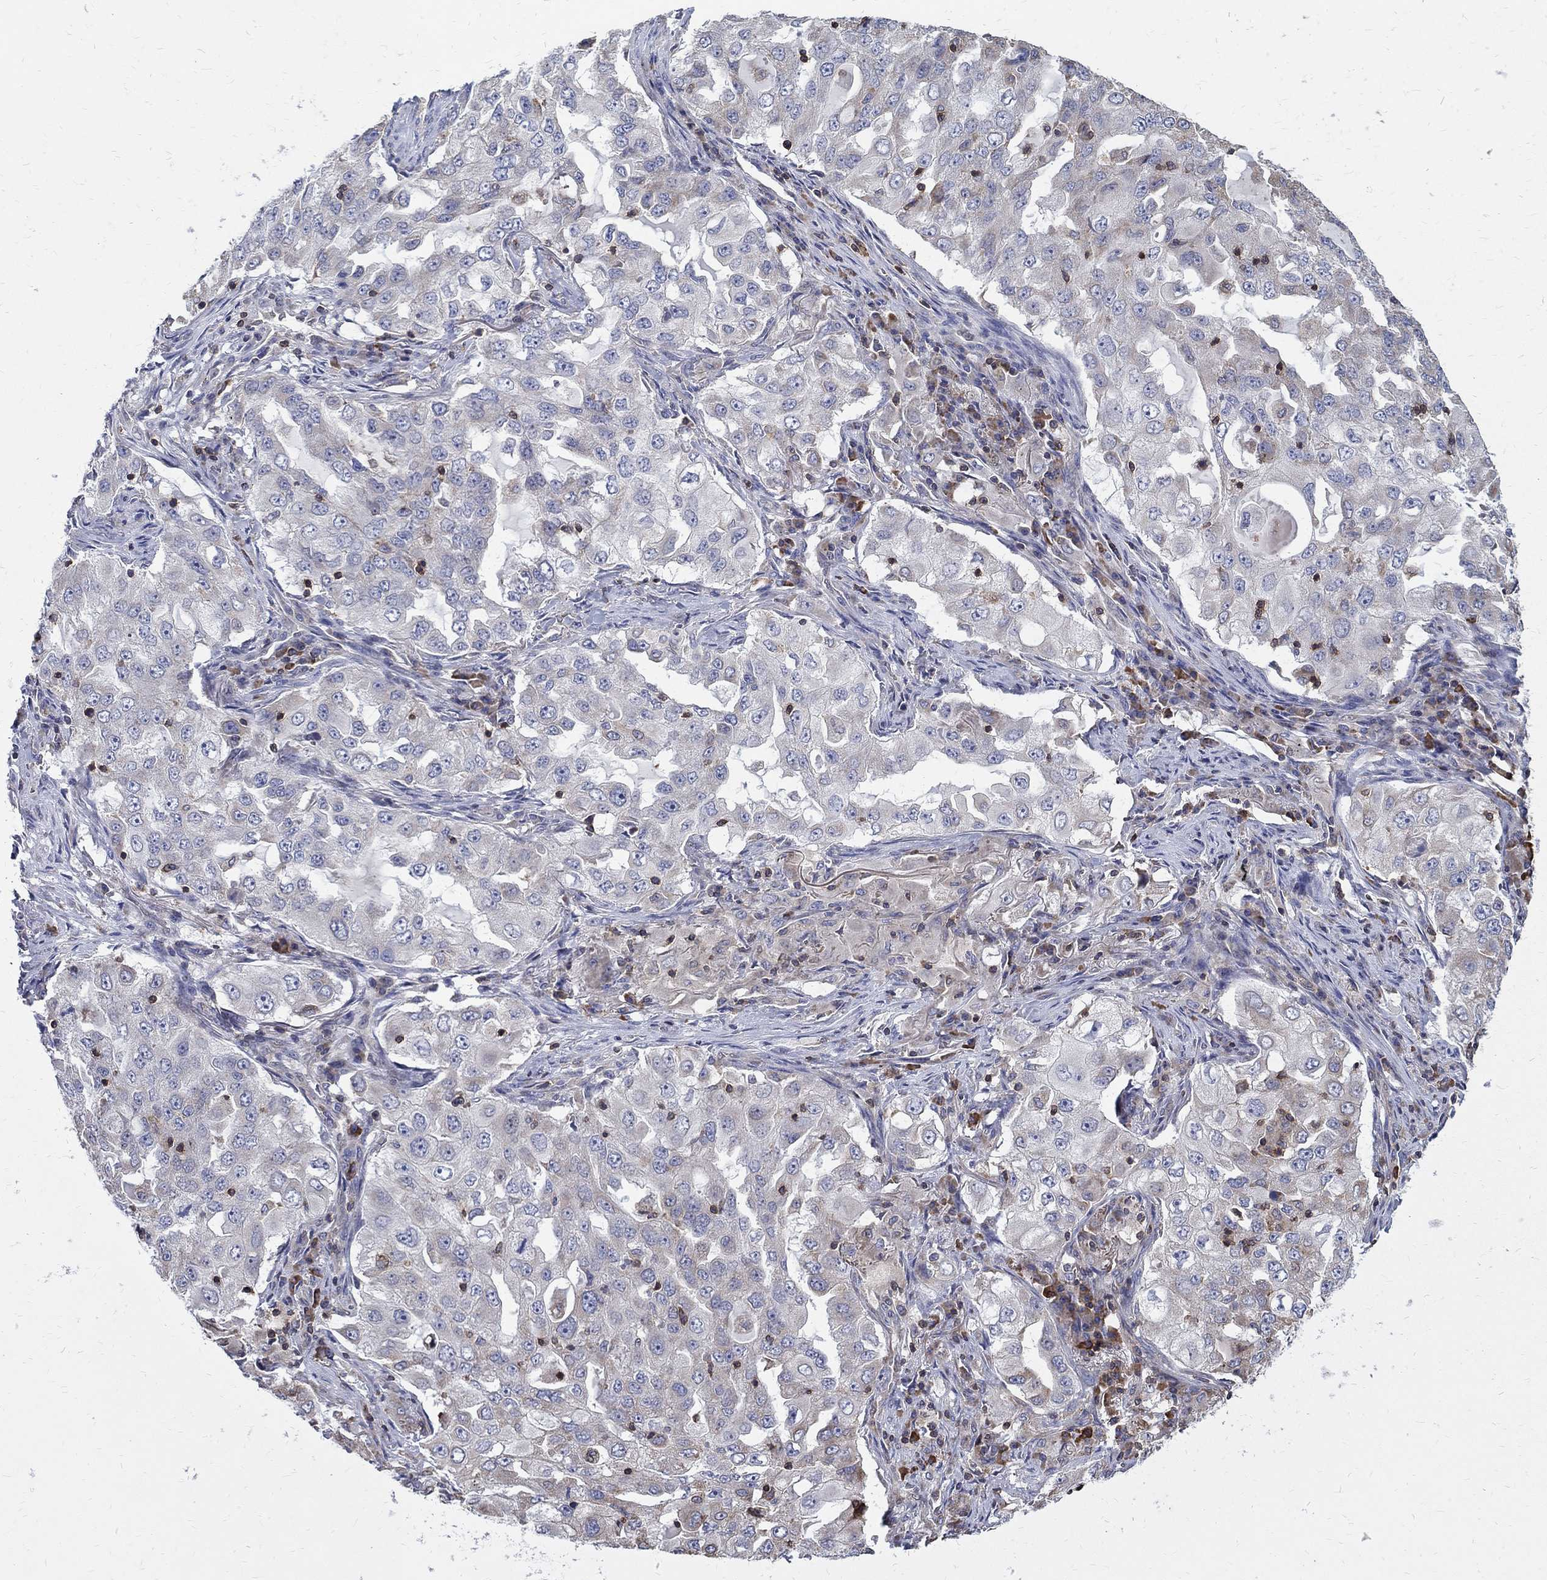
{"staining": {"intensity": "negative", "quantity": "none", "location": "none"}, "tissue": "lung cancer", "cell_type": "Tumor cells", "image_type": "cancer", "snomed": [{"axis": "morphology", "description": "Adenocarcinoma, NOS"}, {"axis": "topography", "description": "Lung"}], "caption": "The immunohistochemistry (IHC) micrograph has no significant positivity in tumor cells of adenocarcinoma (lung) tissue.", "gene": "AGAP2", "patient": {"sex": "female", "age": 61}}